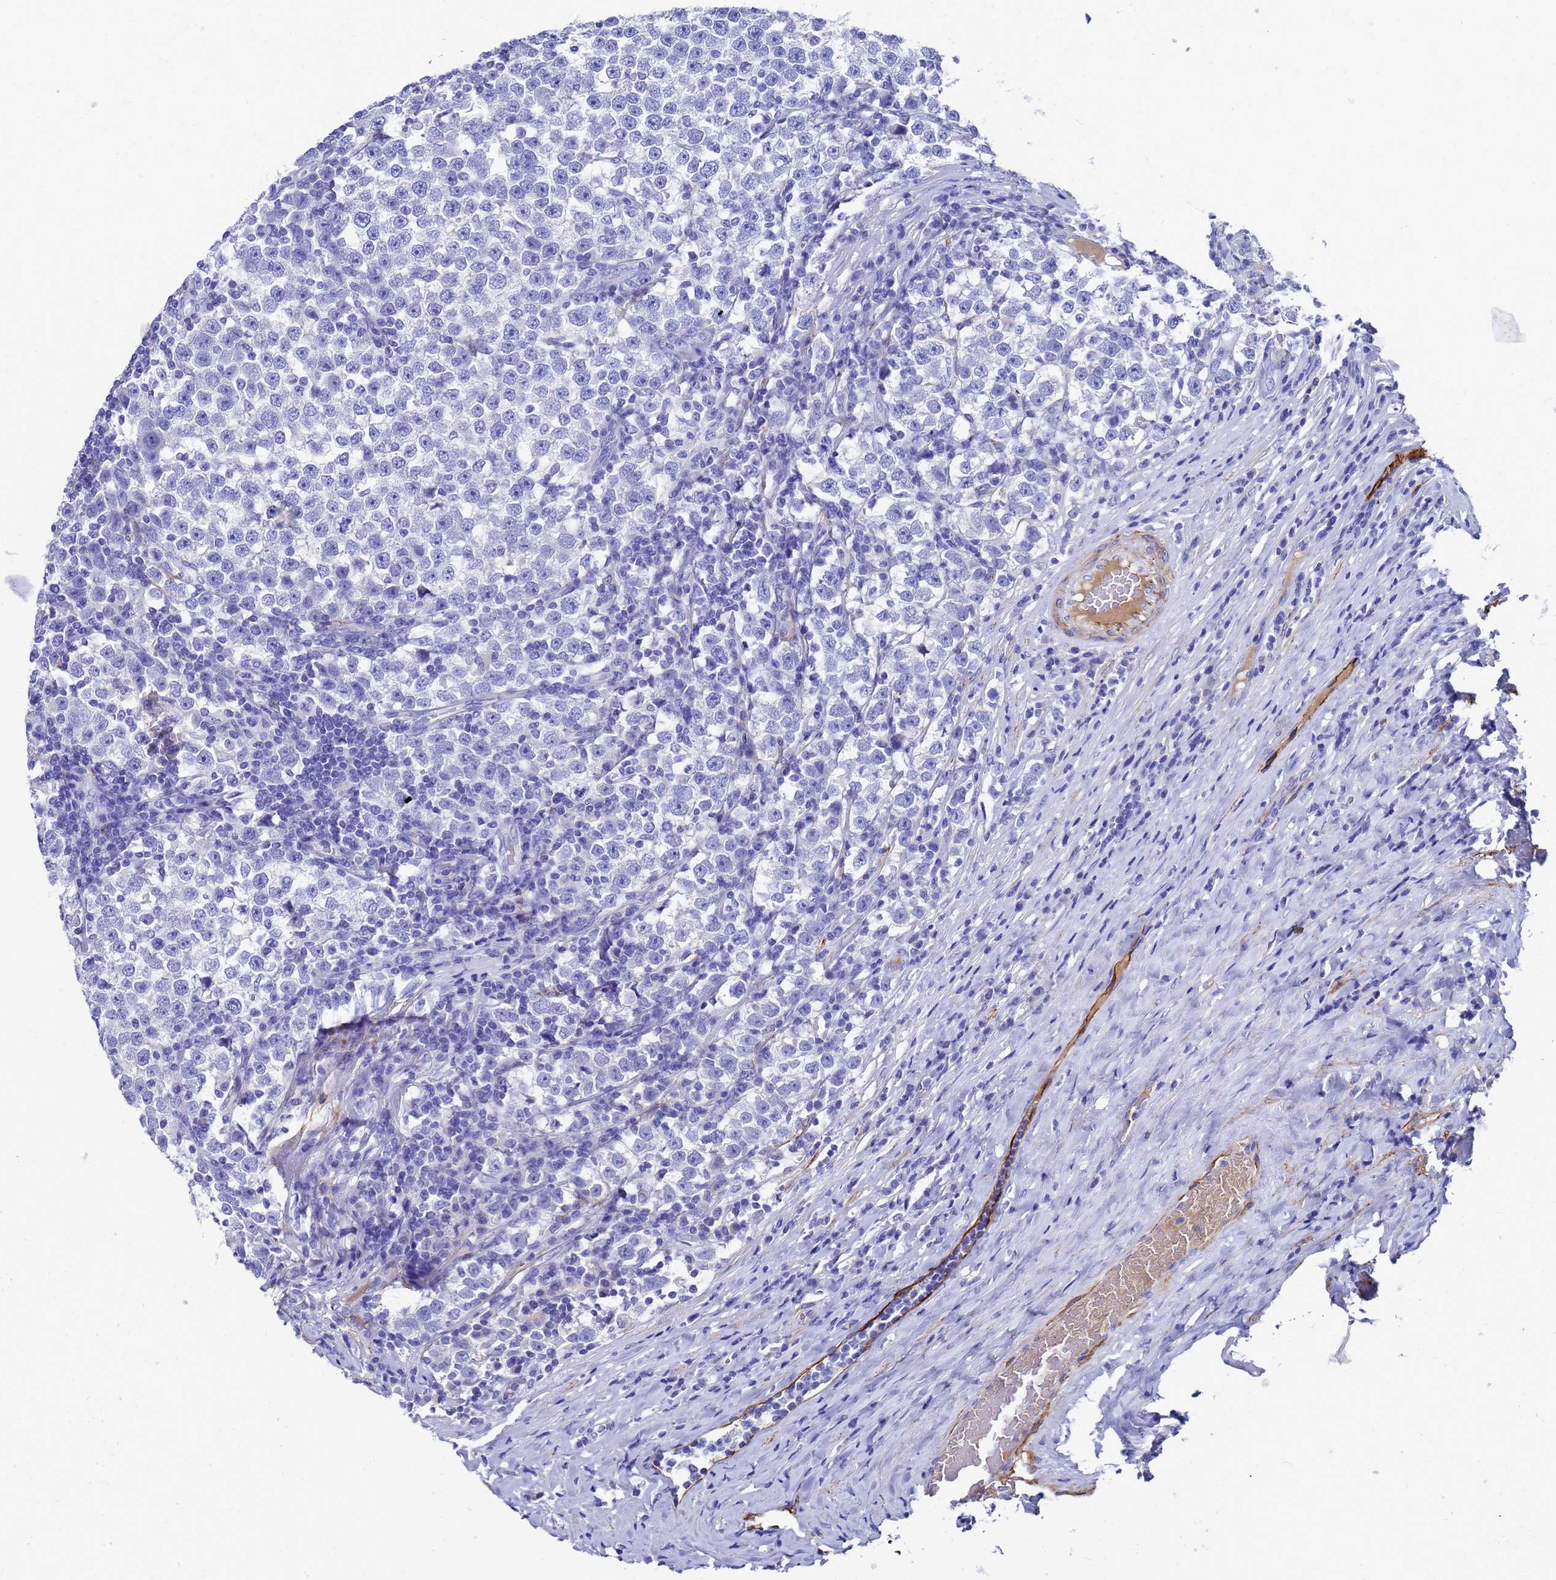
{"staining": {"intensity": "negative", "quantity": "none", "location": "none"}, "tissue": "testis cancer", "cell_type": "Tumor cells", "image_type": "cancer", "snomed": [{"axis": "morphology", "description": "Normal tissue, NOS"}, {"axis": "morphology", "description": "Seminoma, NOS"}, {"axis": "topography", "description": "Testis"}], "caption": "Immunohistochemistry (IHC) image of neoplastic tissue: human testis seminoma stained with DAB reveals no significant protein expression in tumor cells. The staining is performed using DAB (3,3'-diaminobenzidine) brown chromogen with nuclei counter-stained in using hematoxylin.", "gene": "ADIPOQ", "patient": {"sex": "male", "age": 43}}